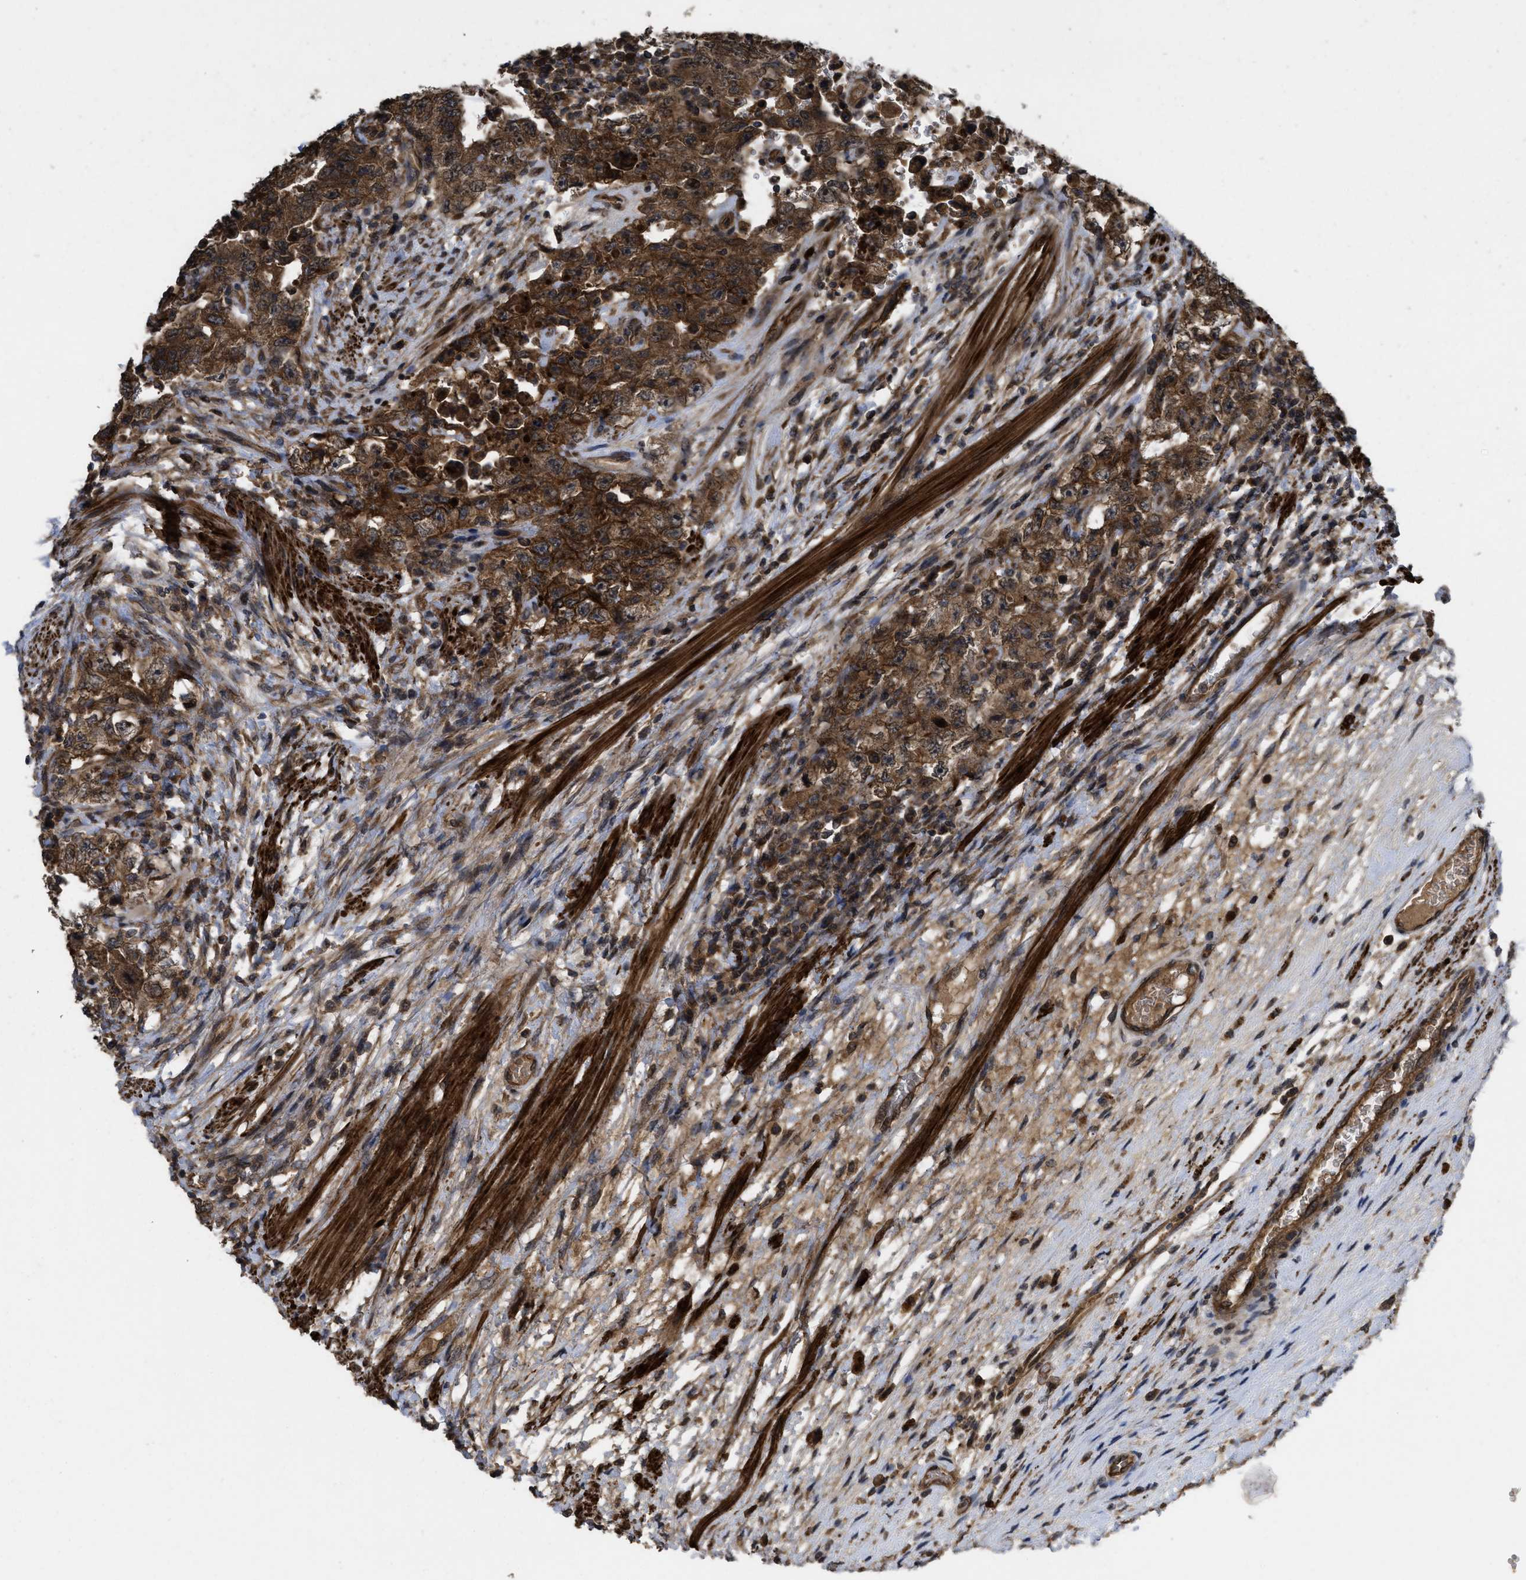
{"staining": {"intensity": "strong", "quantity": ">75%", "location": "cytoplasmic/membranous"}, "tissue": "testis cancer", "cell_type": "Tumor cells", "image_type": "cancer", "snomed": [{"axis": "morphology", "description": "Carcinoma, Embryonal, NOS"}, {"axis": "topography", "description": "Testis"}], "caption": "Immunohistochemical staining of human testis cancer (embryonal carcinoma) exhibits high levels of strong cytoplasmic/membranous protein expression in about >75% of tumor cells.", "gene": "FZD6", "patient": {"sex": "male", "age": 26}}